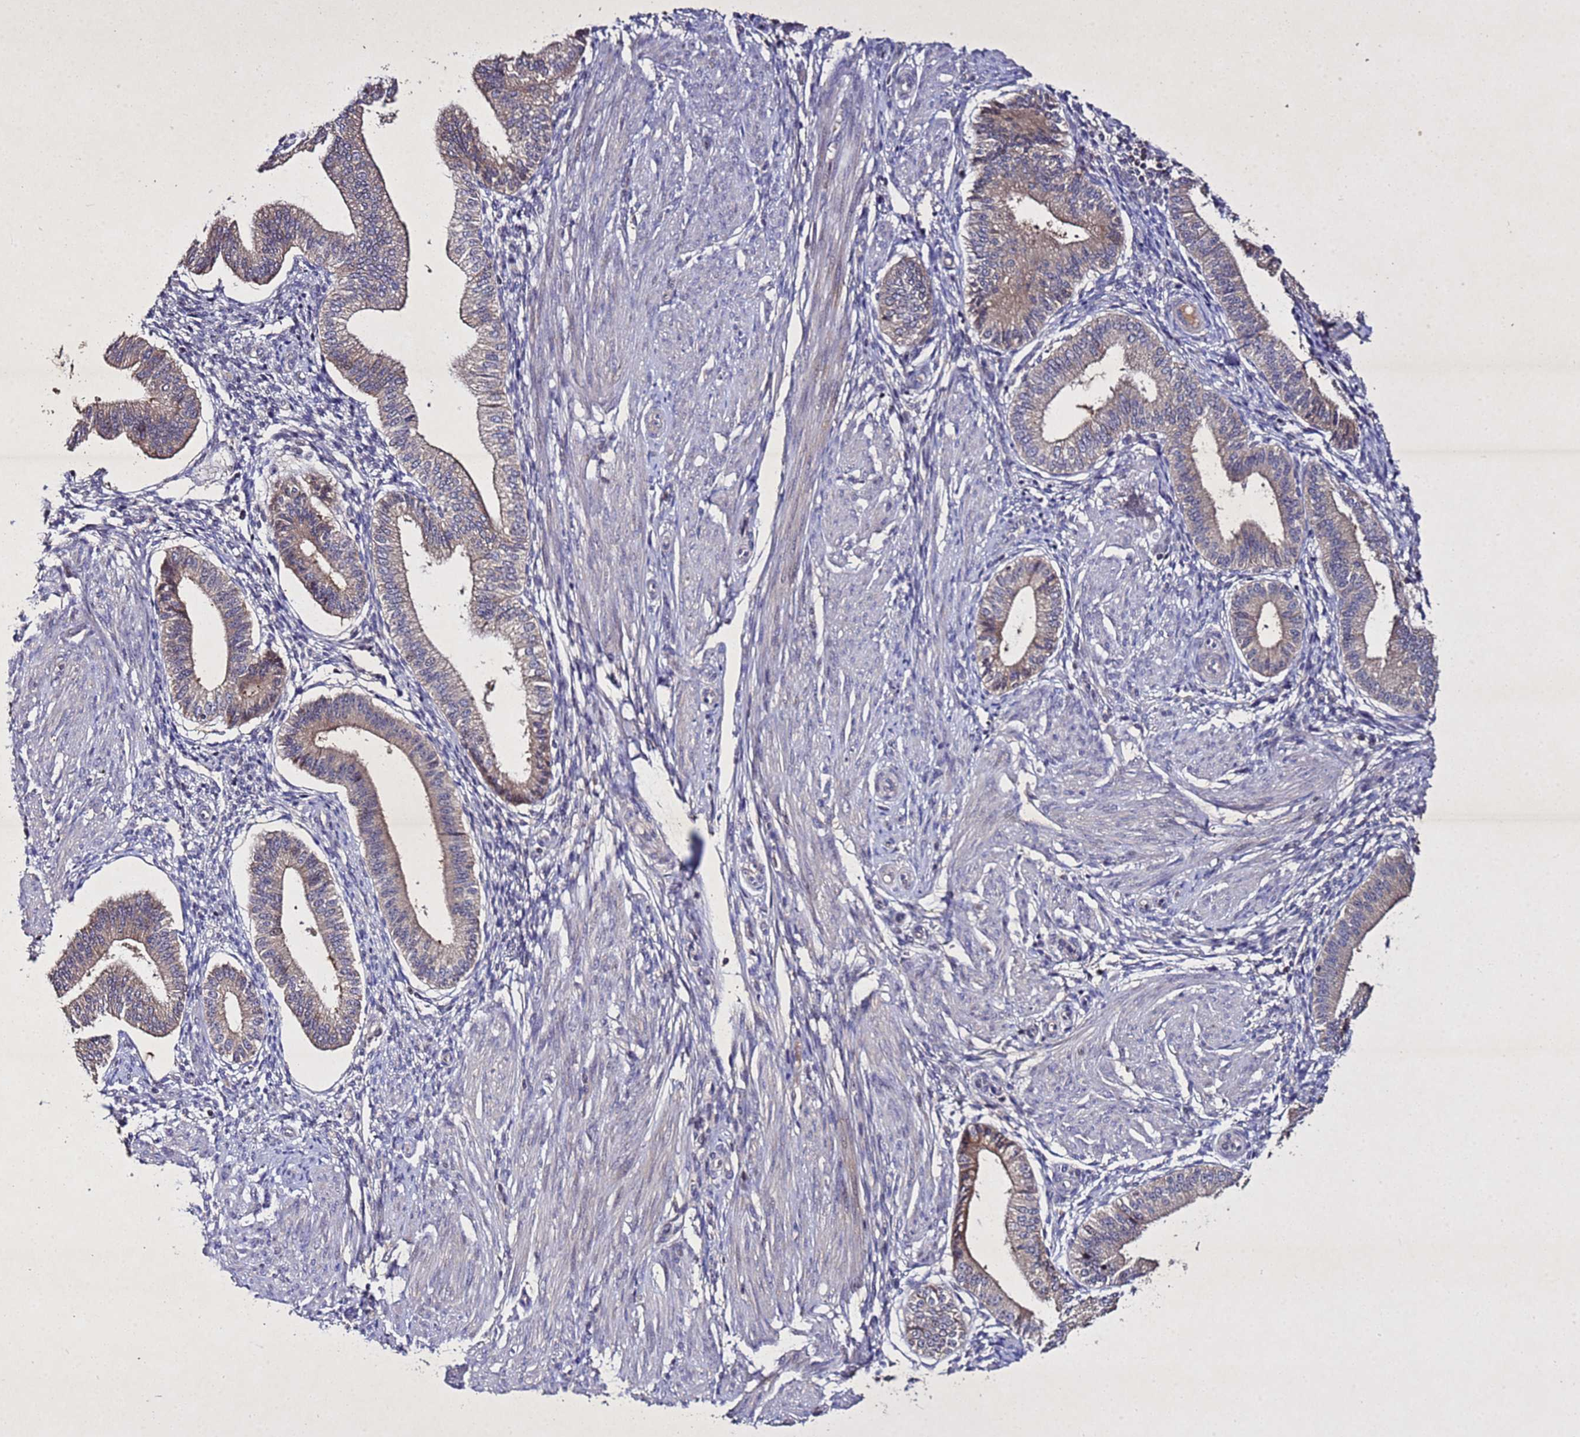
{"staining": {"intensity": "negative", "quantity": "none", "location": "none"}, "tissue": "endometrium", "cell_type": "Cells in endometrial stroma", "image_type": "normal", "snomed": [{"axis": "morphology", "description": "Normal tissue, NOS"}, {"axis": "topography", "description": "Endometrium"}], "caption": "Immunohistochemical staining of normal human endometrium displays no significant expression in cells in endometrial stroma. (Stains: DAB (3,3'-diaminobenzidine) immunohistochemistry with hematoxylin counter stain, Microscopy: brightfield microscopy at high magnification).", "gene": "SV2B", "patient": {"sex": "female", "age": 39}}